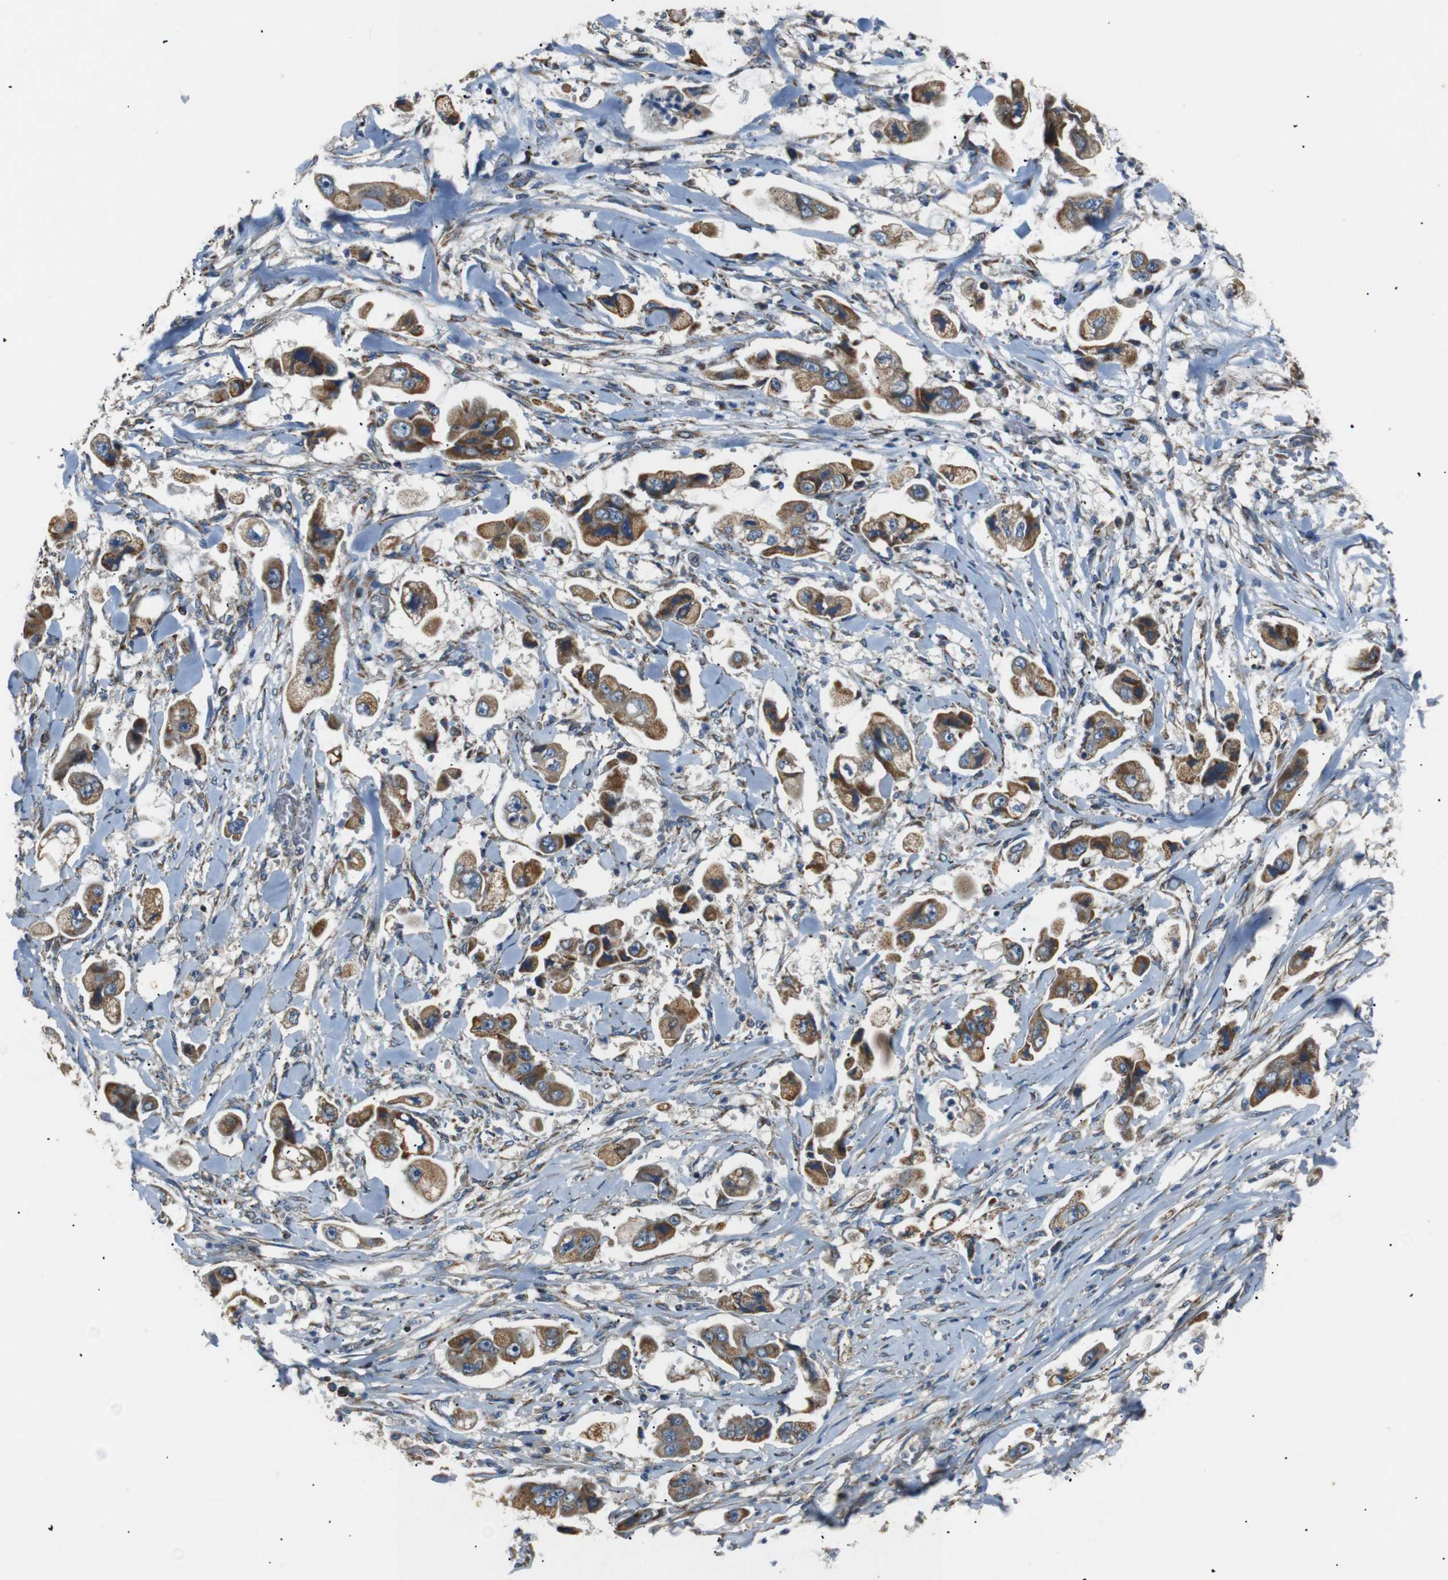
{"staining": {"intensity": "moderate", "quantity": ">75%", "location": "cytoplasmic/membranous"}, "tissue": "stomach cancer", "cell_type": "Tumor cells", "image_type": "cancer", "snomed": [{"axis": "morphology", "description": "Adenocarcinoma, NOS"}, {"axis": "topography", "description": "Stomach"}], "caption": "Protein staining exhibits moderate cytoplasmic/membranous positivity in about >75% of tumor cells in adenocarcinoma (stomach). (DAB (3,3'-diaminobenzidine) = brown stain, brightfield microscopy at high magnification).", "gene": "NETO2", "patient": {"sex": "male", "age": 62}}